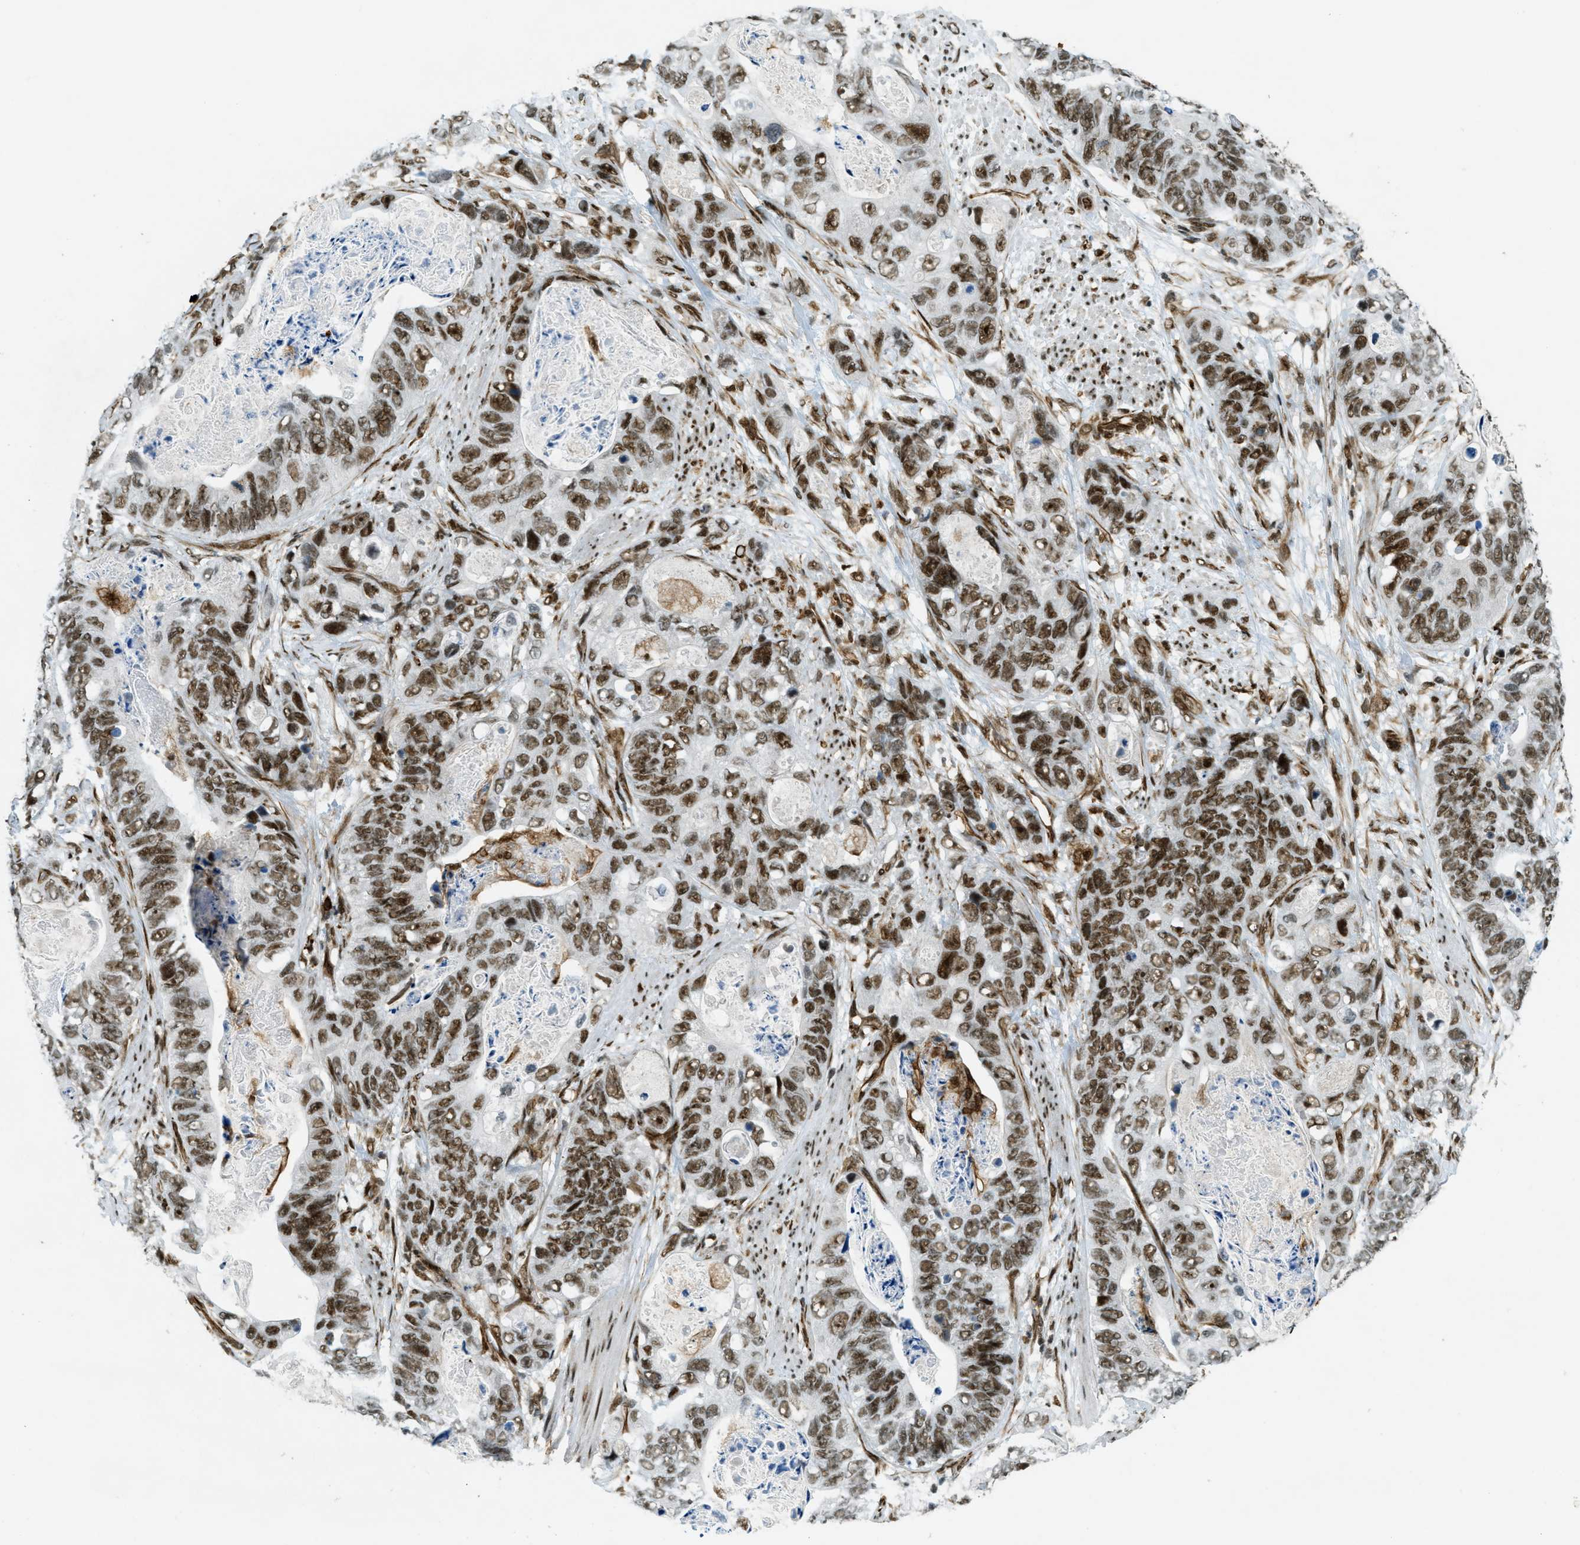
{"staining": {"intensity": "moderate", "quantity": ">75%", "location": "nuclear"}, "tissue": "stomach cancer", "cell_type": "Tumor cells", "image_type": "cancer", "snomed": [{"axis": "morphology", "description": "Adenocarcinoma, NOS"}, {"axis": "topography", "description": "Stomach"}], "caption": "Brown immunohistochemical staining in adenocarcinoma (stomach) reveals moderate nuclear staining in about >75% of tumor cells.", "gene": "ZFR", "patient": {"sex": "female", "age": 89}}